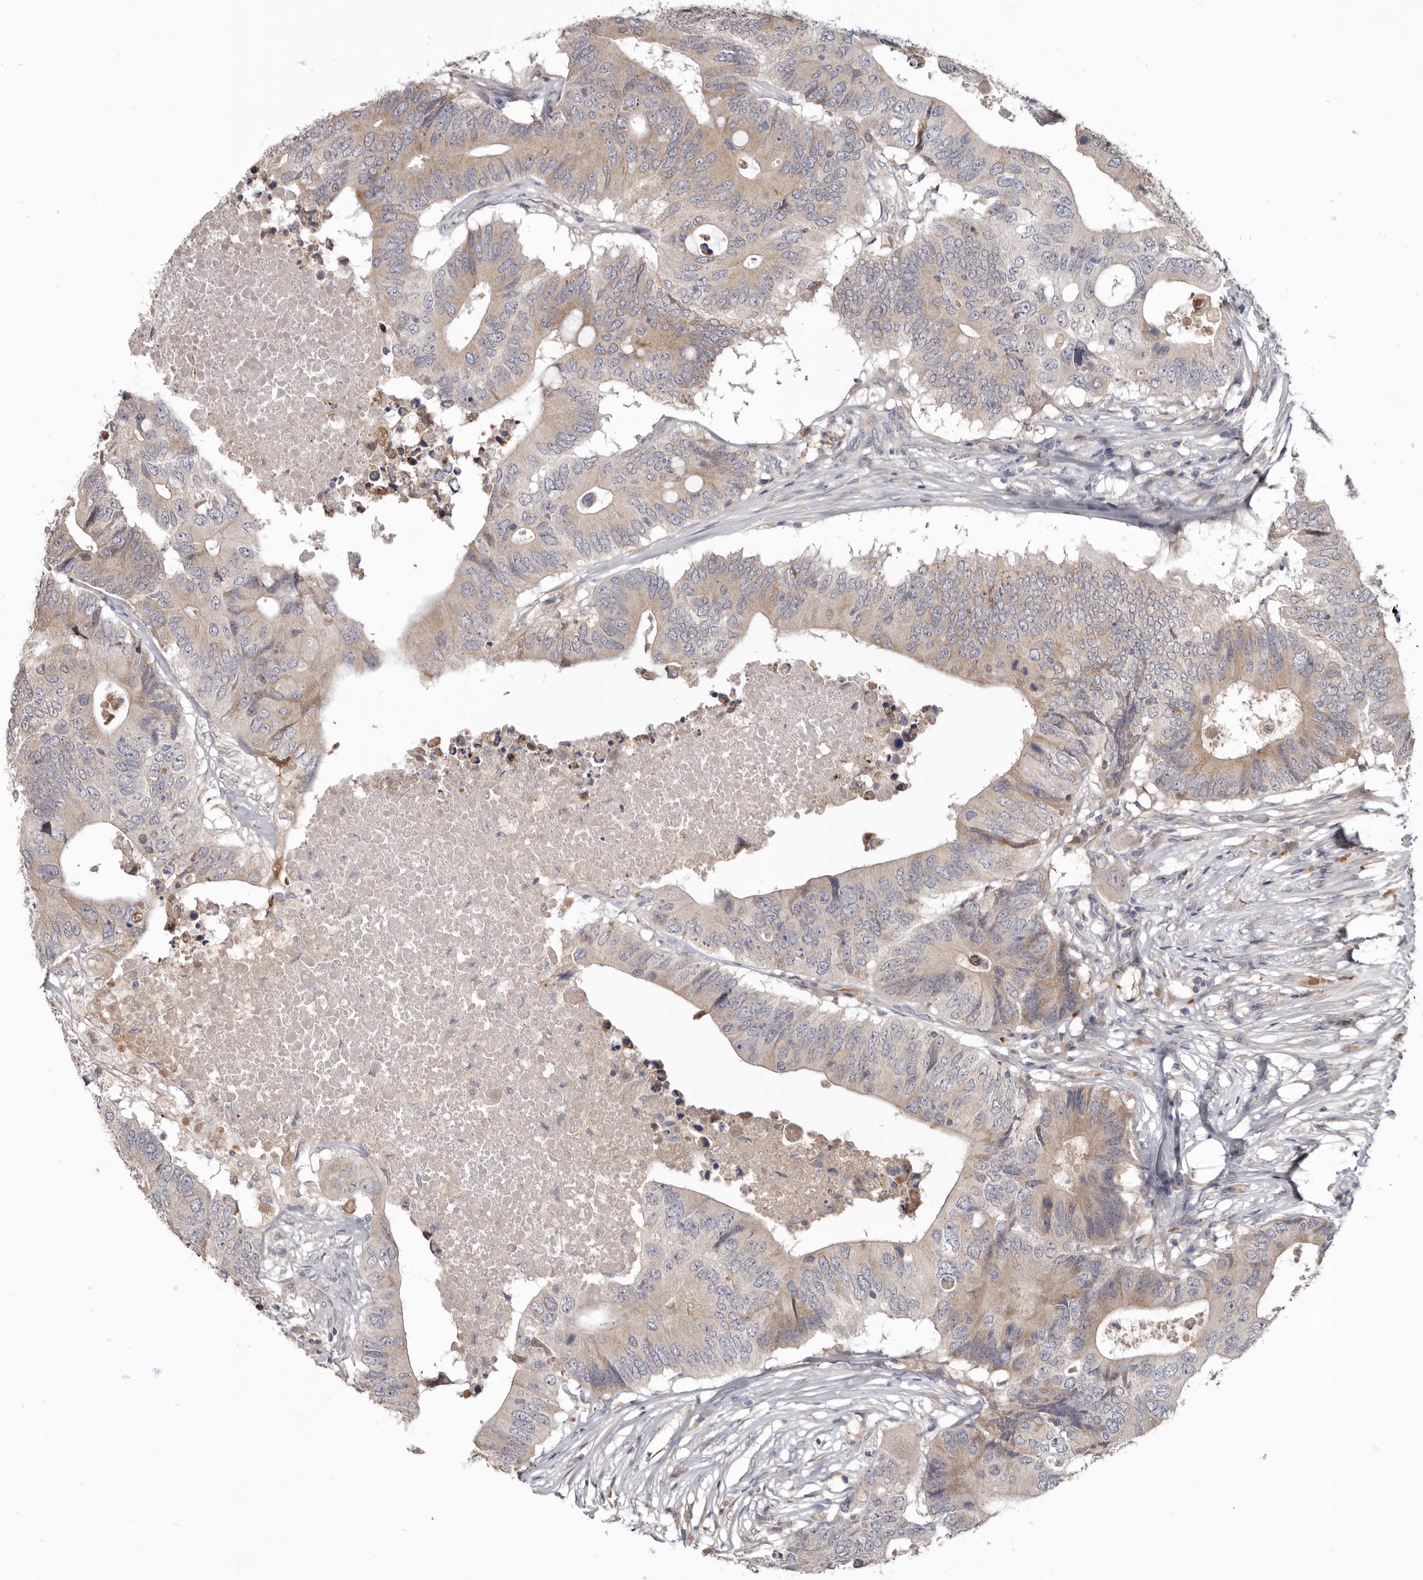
{"staining": {"intensity": "weak", "quantity": "25%-75%", "location": "cytoplasmic/membranous"}, "tissue": "colorectal cancer", "cell_type": "Tumor cells", "image_type": "cancer", "snomed": [{"axis": "morphology", "description": "Adenocarcinoma, NOS"}, {"axis": "topography", "description": "Colon"}], "caption": "The histopathology image displays a brown stain indicating the presence of a protein in the cytoplasmic/membranous of tumor cells in colorectal adenocarcinoma.", "gene": "NENF", "patient": {"sex": "male", "age": 71}}